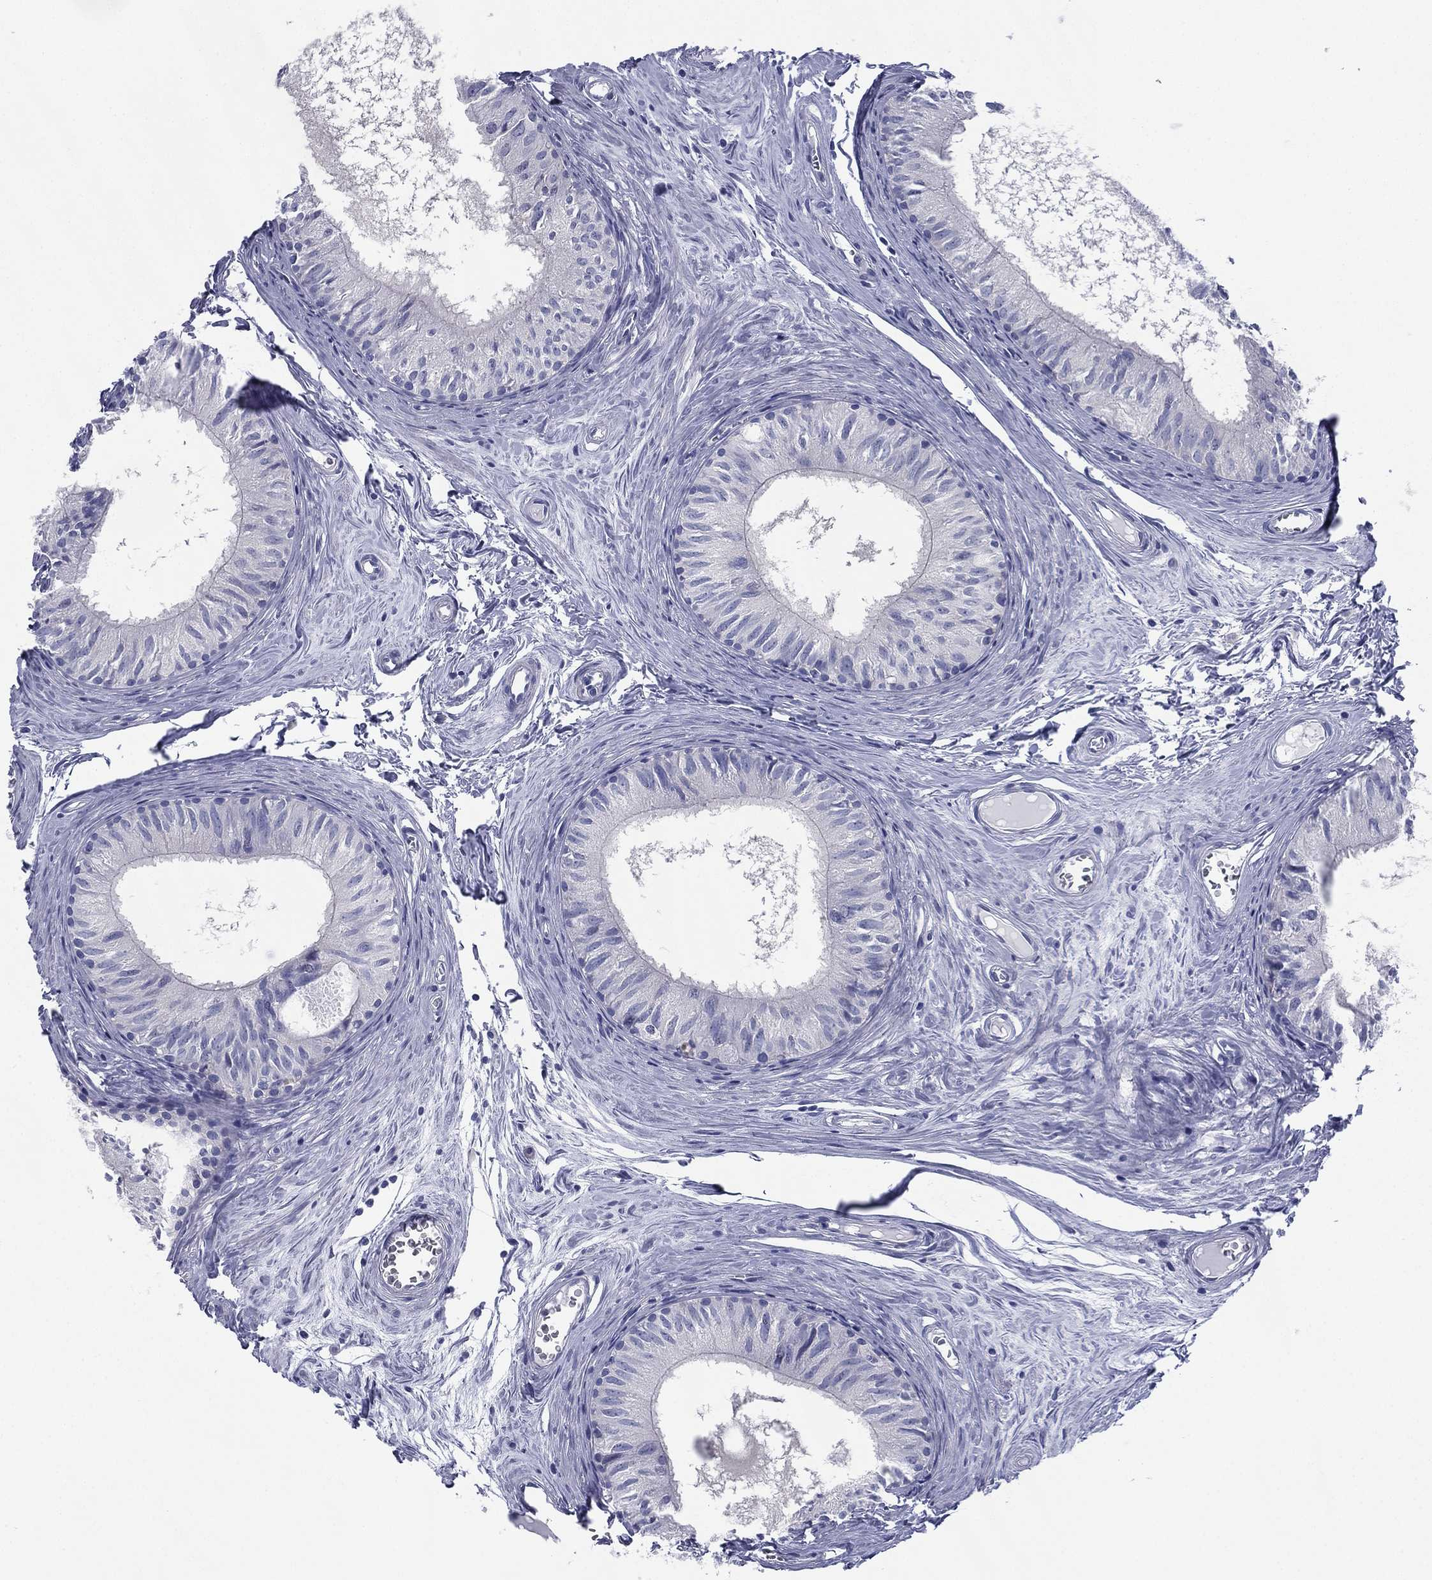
{"staining": {"intensity": "negative", "quantity": "none", "location": "none"}, "tissue": "epididymis", "cell_type": "Glandular cells", "image_type": "normal", "snomed": [{"axis": "morphology", "description": "Normal tissue, NOS"}, {"axis": "topography", "description": "Epididymis"}], "caption": "The micrograph exhibits no staining of glandular cells in benign epididymis.", "gene": "FCER2", "patient": {"sex": "male", "age": 52}}